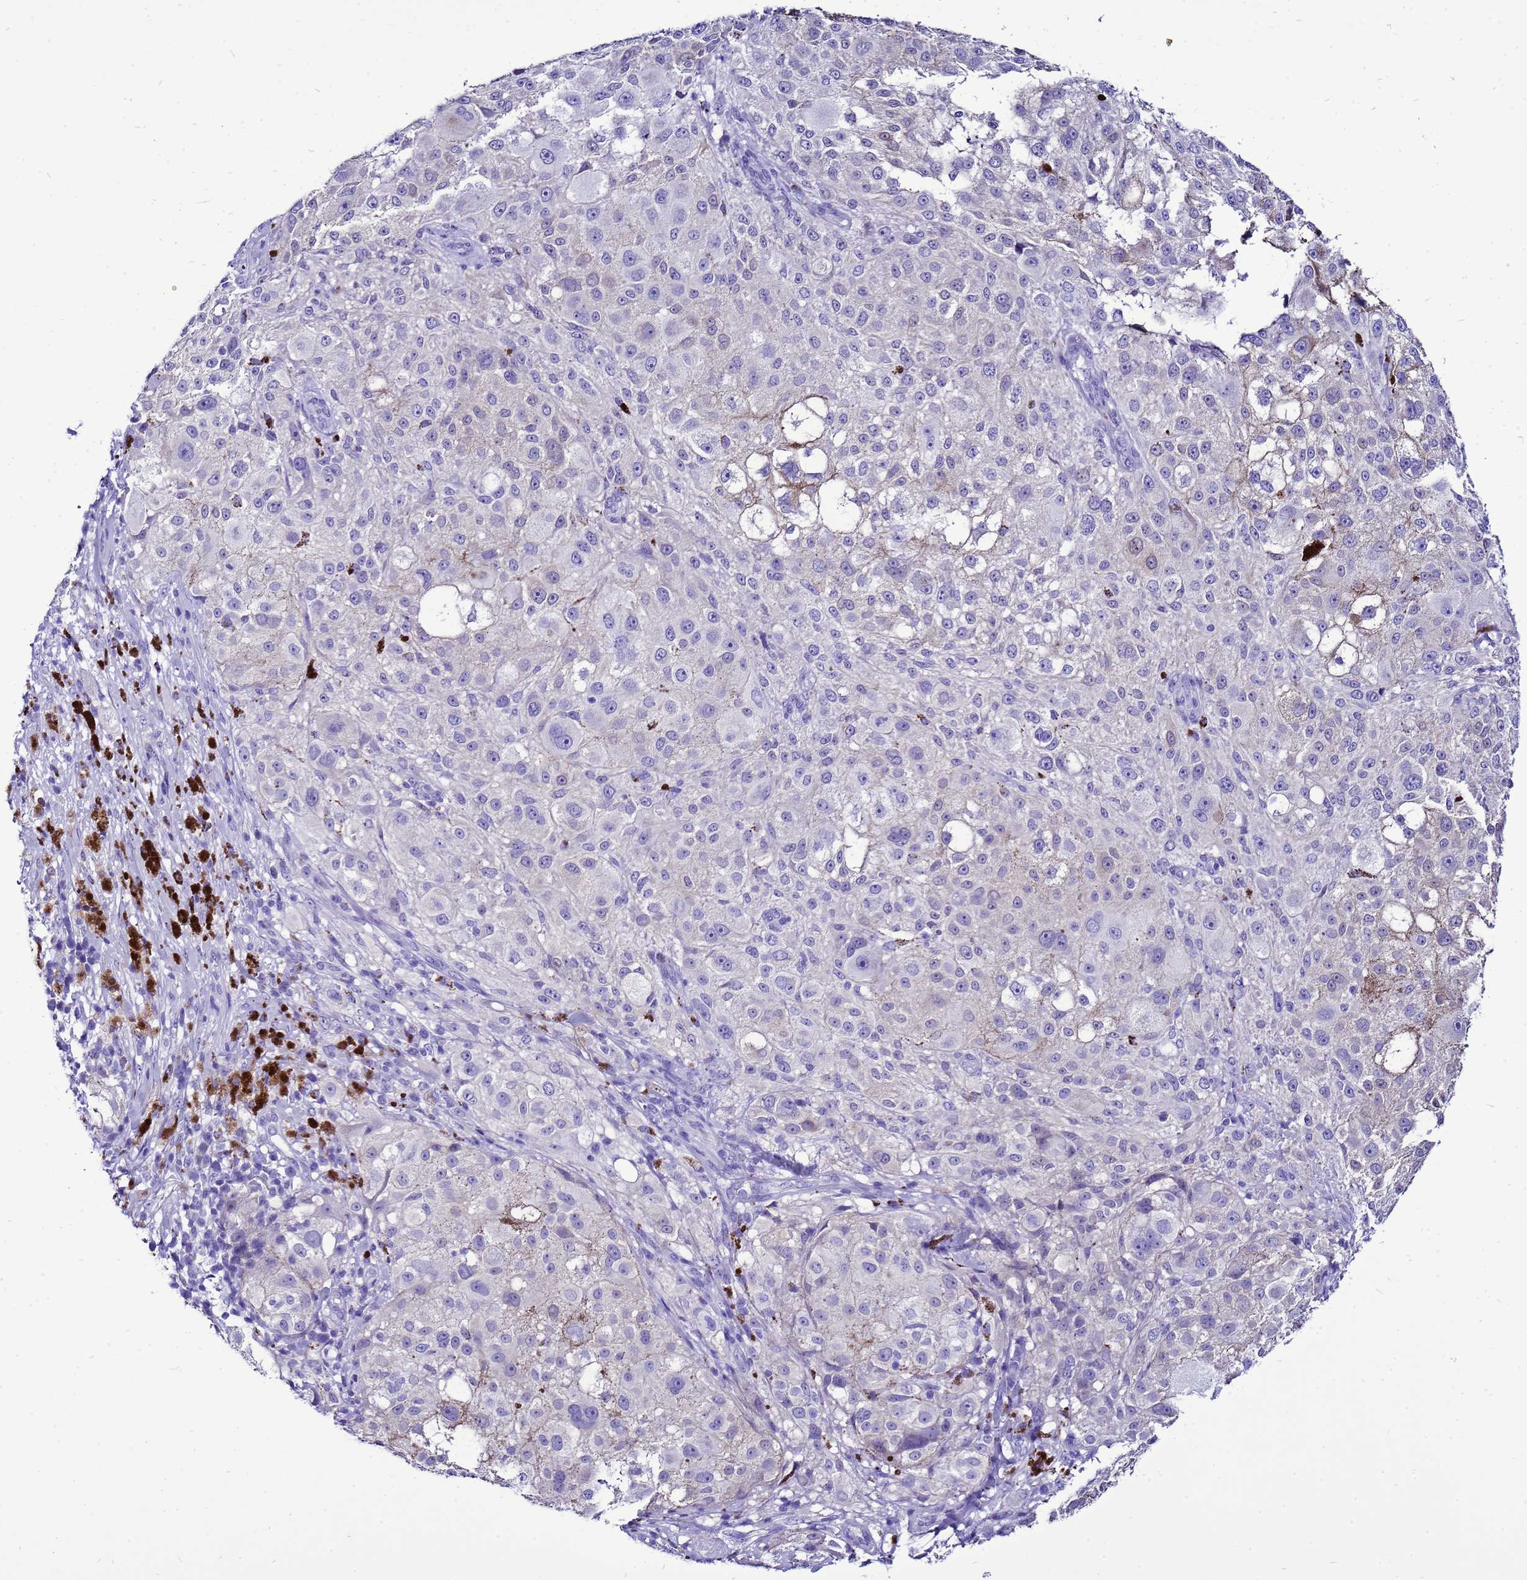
{"staining": {"intensity": "negative", "quantity": "none", "location": "none"}, "tissue": "melanoma", "cell_type": "Tumor cells", "image_type": "cancer", "snomed": [{"axis": "morphology", "description": "Necrosis, NOS"}, {"axis": "morphology", "description": "Malignant melanoma, NOS"}, {"axis": "topography", "description": "Skin"}], "caption": "Tumor cells are negative for protein expression in human malignant melanoma.", "gene": "BEST2", "patient": {"sex": "female", "age": 87}}